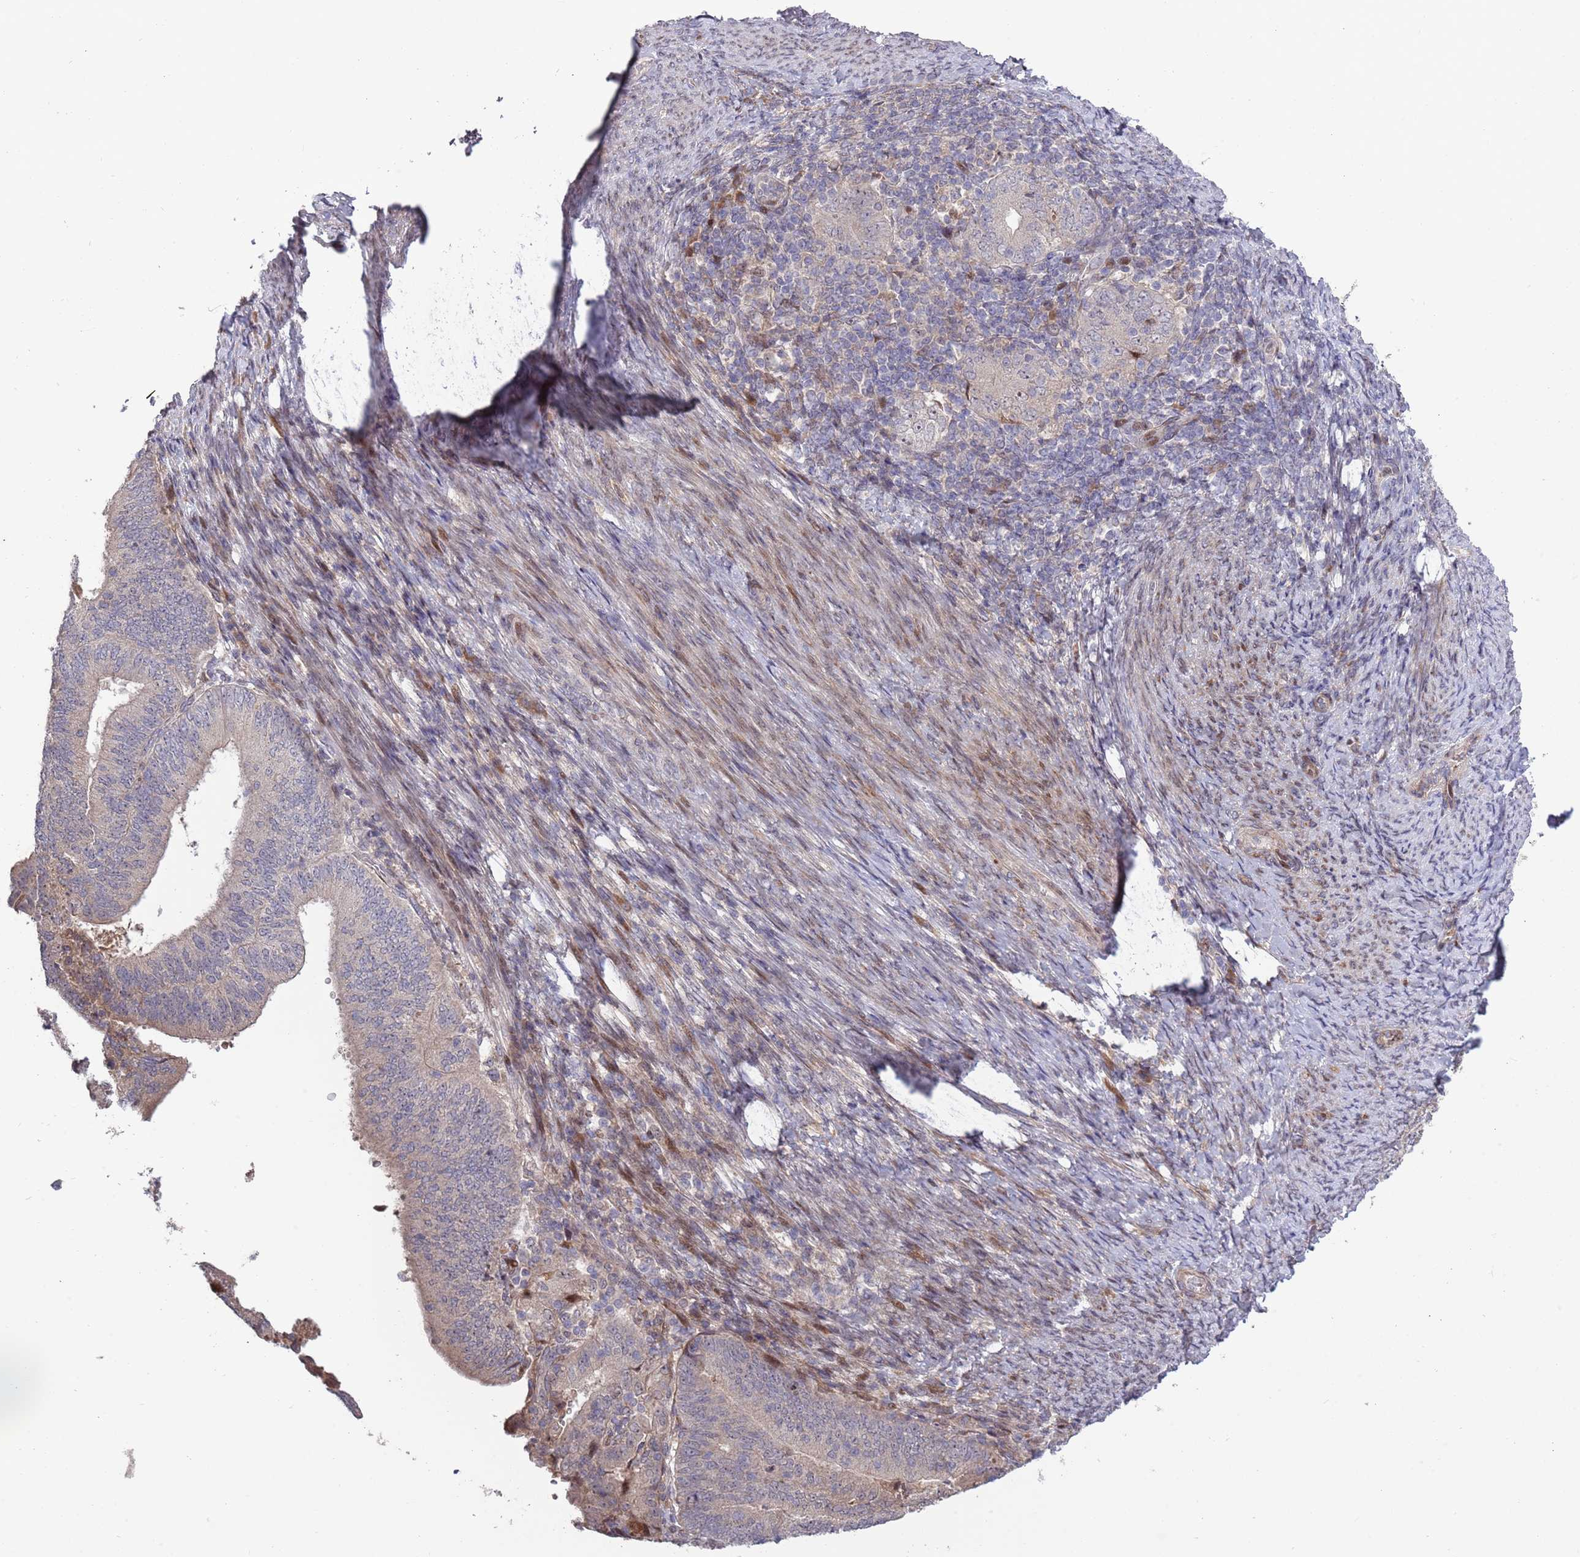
{"staining": {"intensity": "negative", "quantity": "none", "location": "none"}, "tissue": "endometrial cancer", "cell_type": "Tumor cells", "image_type": "cancer", "snomed": [{"axis": "morphology", "description": "Adenocarcinoma, NOS"}, {"axis": "topography", "description": "Endometrium"}], "caption": "The image exhibits no staining of tumor cells in endometrial cancer.", "gene": "SYNDIG1L", "patient": {"sex": "female", "age": 70}}